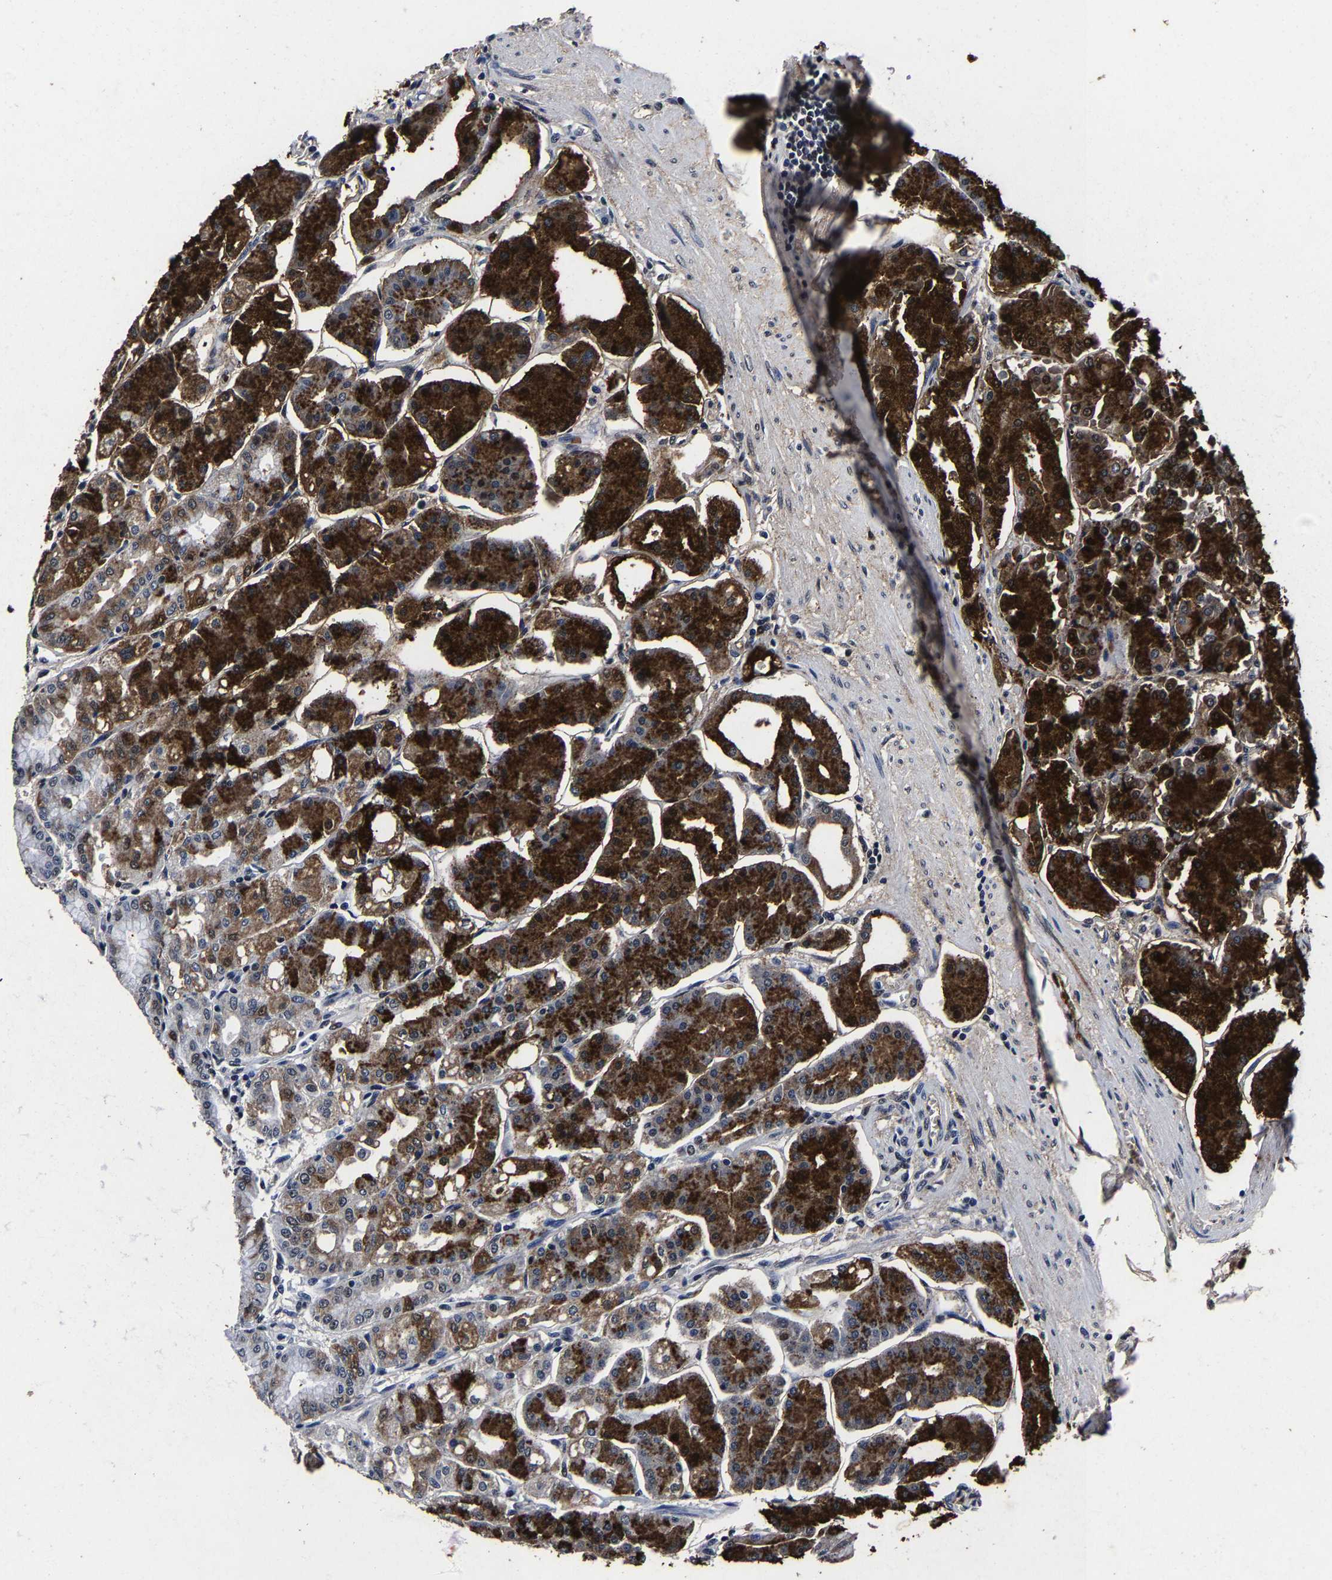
{"staining": {"intensity": "strong", "quantity": "25%-75%", "location": "cytoplasmic/membranous,nuclear"}, "tissue": "stomach", "cell_type": "Glandular cells", "image_type": "normal", "snomed": [{"axis": "morphology", "description": "Normal tissue, NOS"}, {"axis": "topography", "description": "Stomach, lower"}], "caption": "Glandular cells demonstrate strong cytoplasmic/membranous,nuclear staining in approximately 25%-75% of cells in benign stomach.", "gene": "RBM45", "patient": {"sex": "male", "age": 71}}